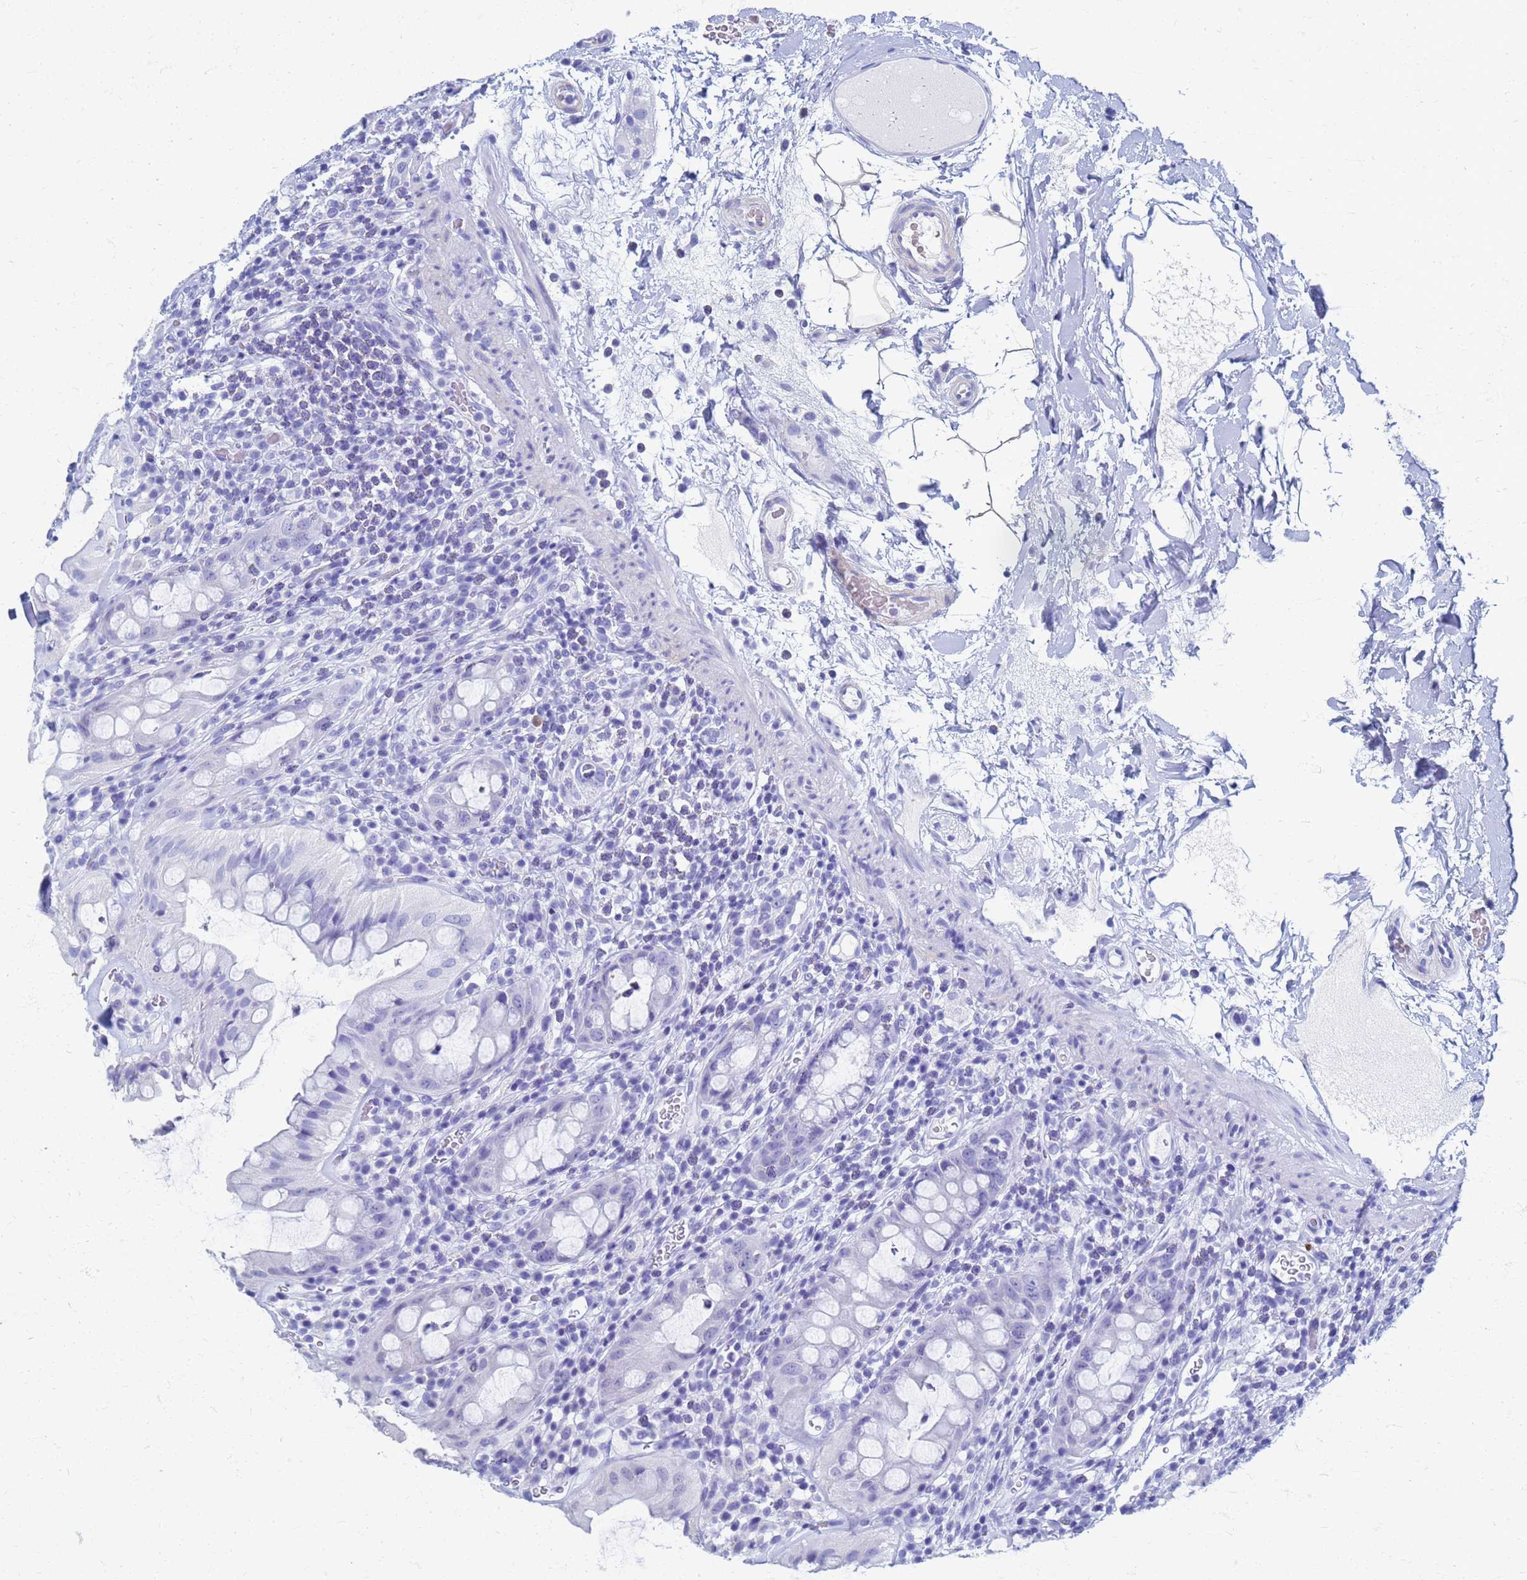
{"staining": {"intensity": "negative", "quantity": "none", "location": "none"}, "tissue": "rectum", "cell_type": "Glandular cells", "image_type": "normal", "snomed": [{"axis": "morphology", "description": "Normal tissue, NOS"}, {"axis": "topography", "description": "Rectum"}], "caption": "Immunohistochemistry image of normal rectum: rectum stained with DAB reveals no significant protein positivity in glandular cells.", "gene": "ATPAF1", "patient": {"sex": "female", "age": 57}}